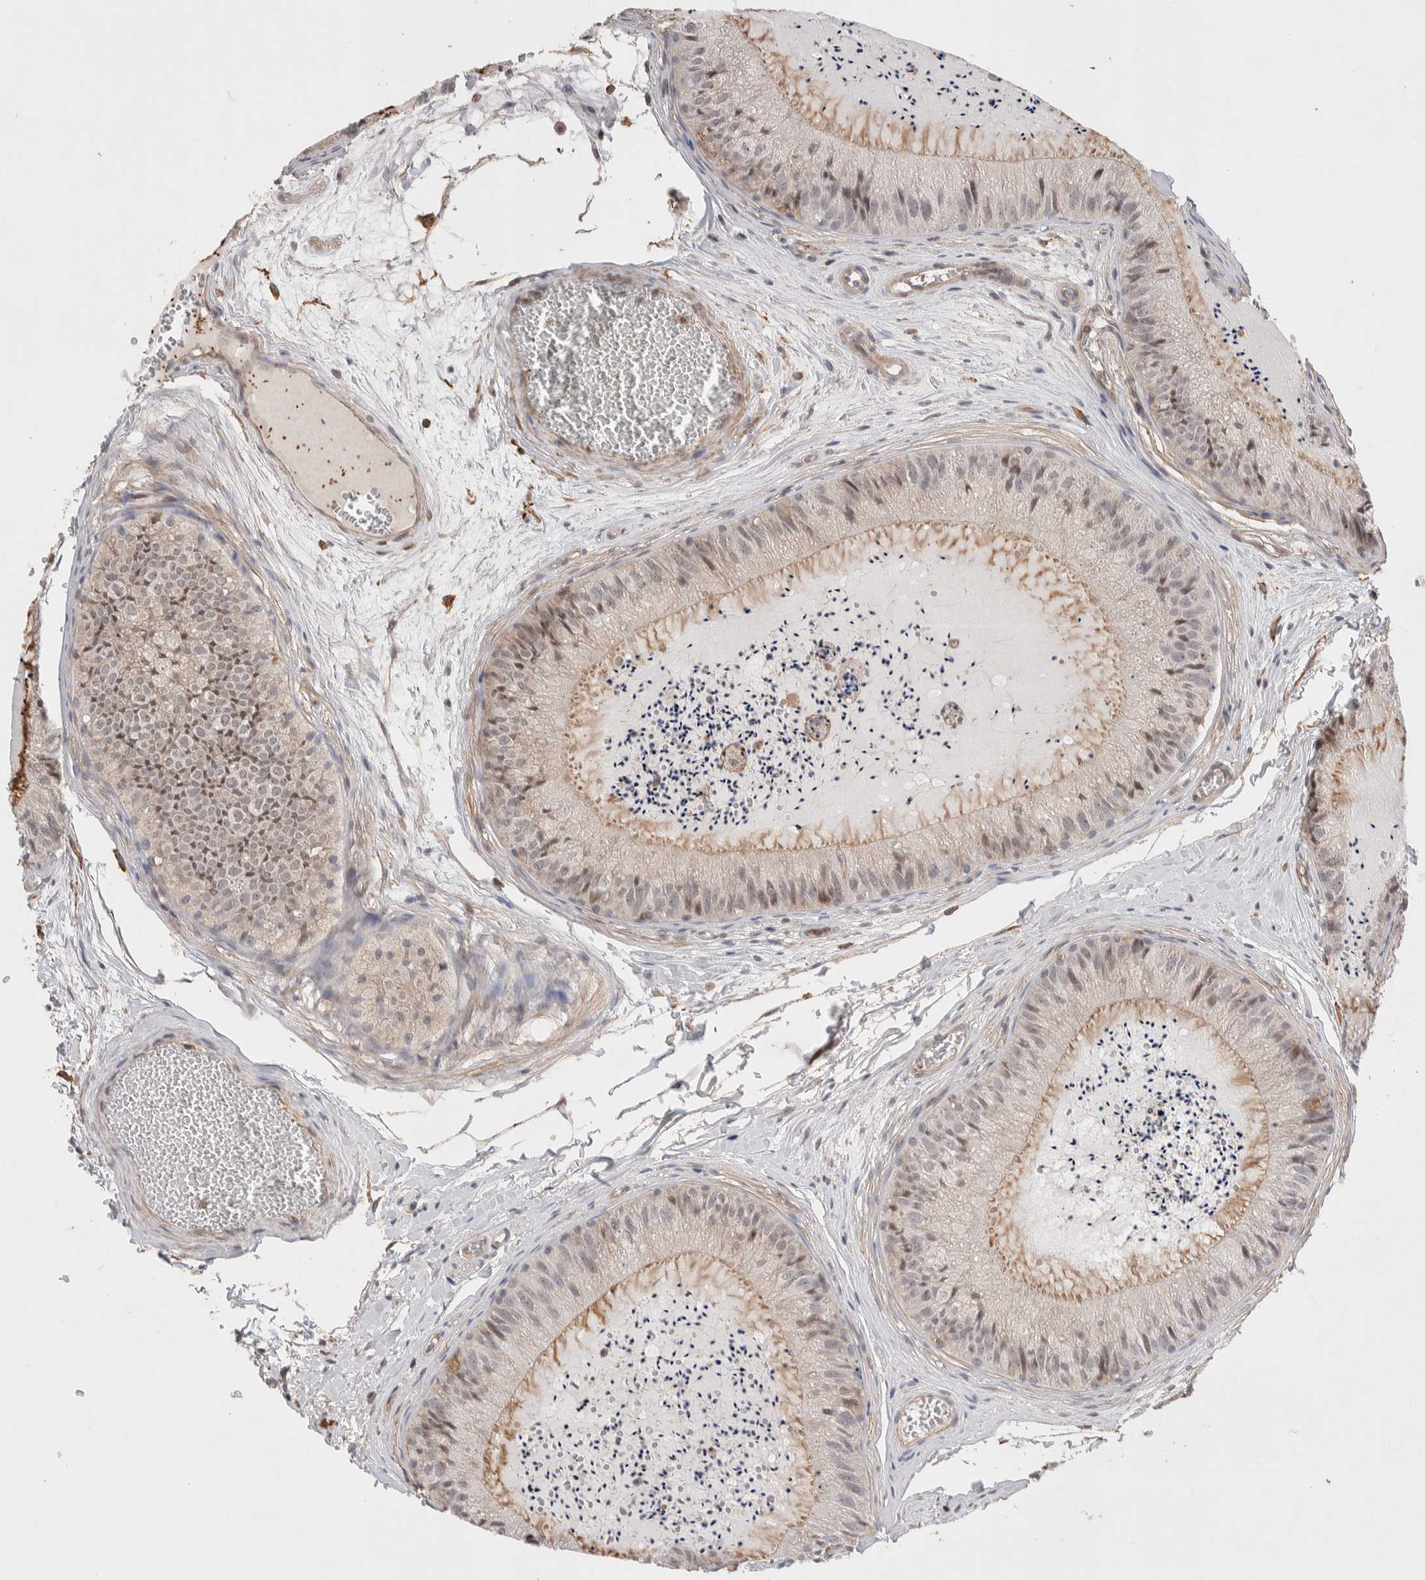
{"staining": {"intensity": "moderate", "quantity": ">75%", "location": "cytoplasmic/membranous"}, "tissue": "epididymis", "cell_type": "Glandular cells", "image_type": "normal", "snomed": [{"axis": "morphology", "description": "Normal tissue, NOS"}, {"axis": "topography", "description": "Epididymis"}], "caption": "Moderate cytoplasmic/membranous positivity for a protein is appreciated in about >75% of glandular cells of benign epididymis using IHC.", "gene": "ZNF704", "patient": {"sex": "male", "age": 31}}